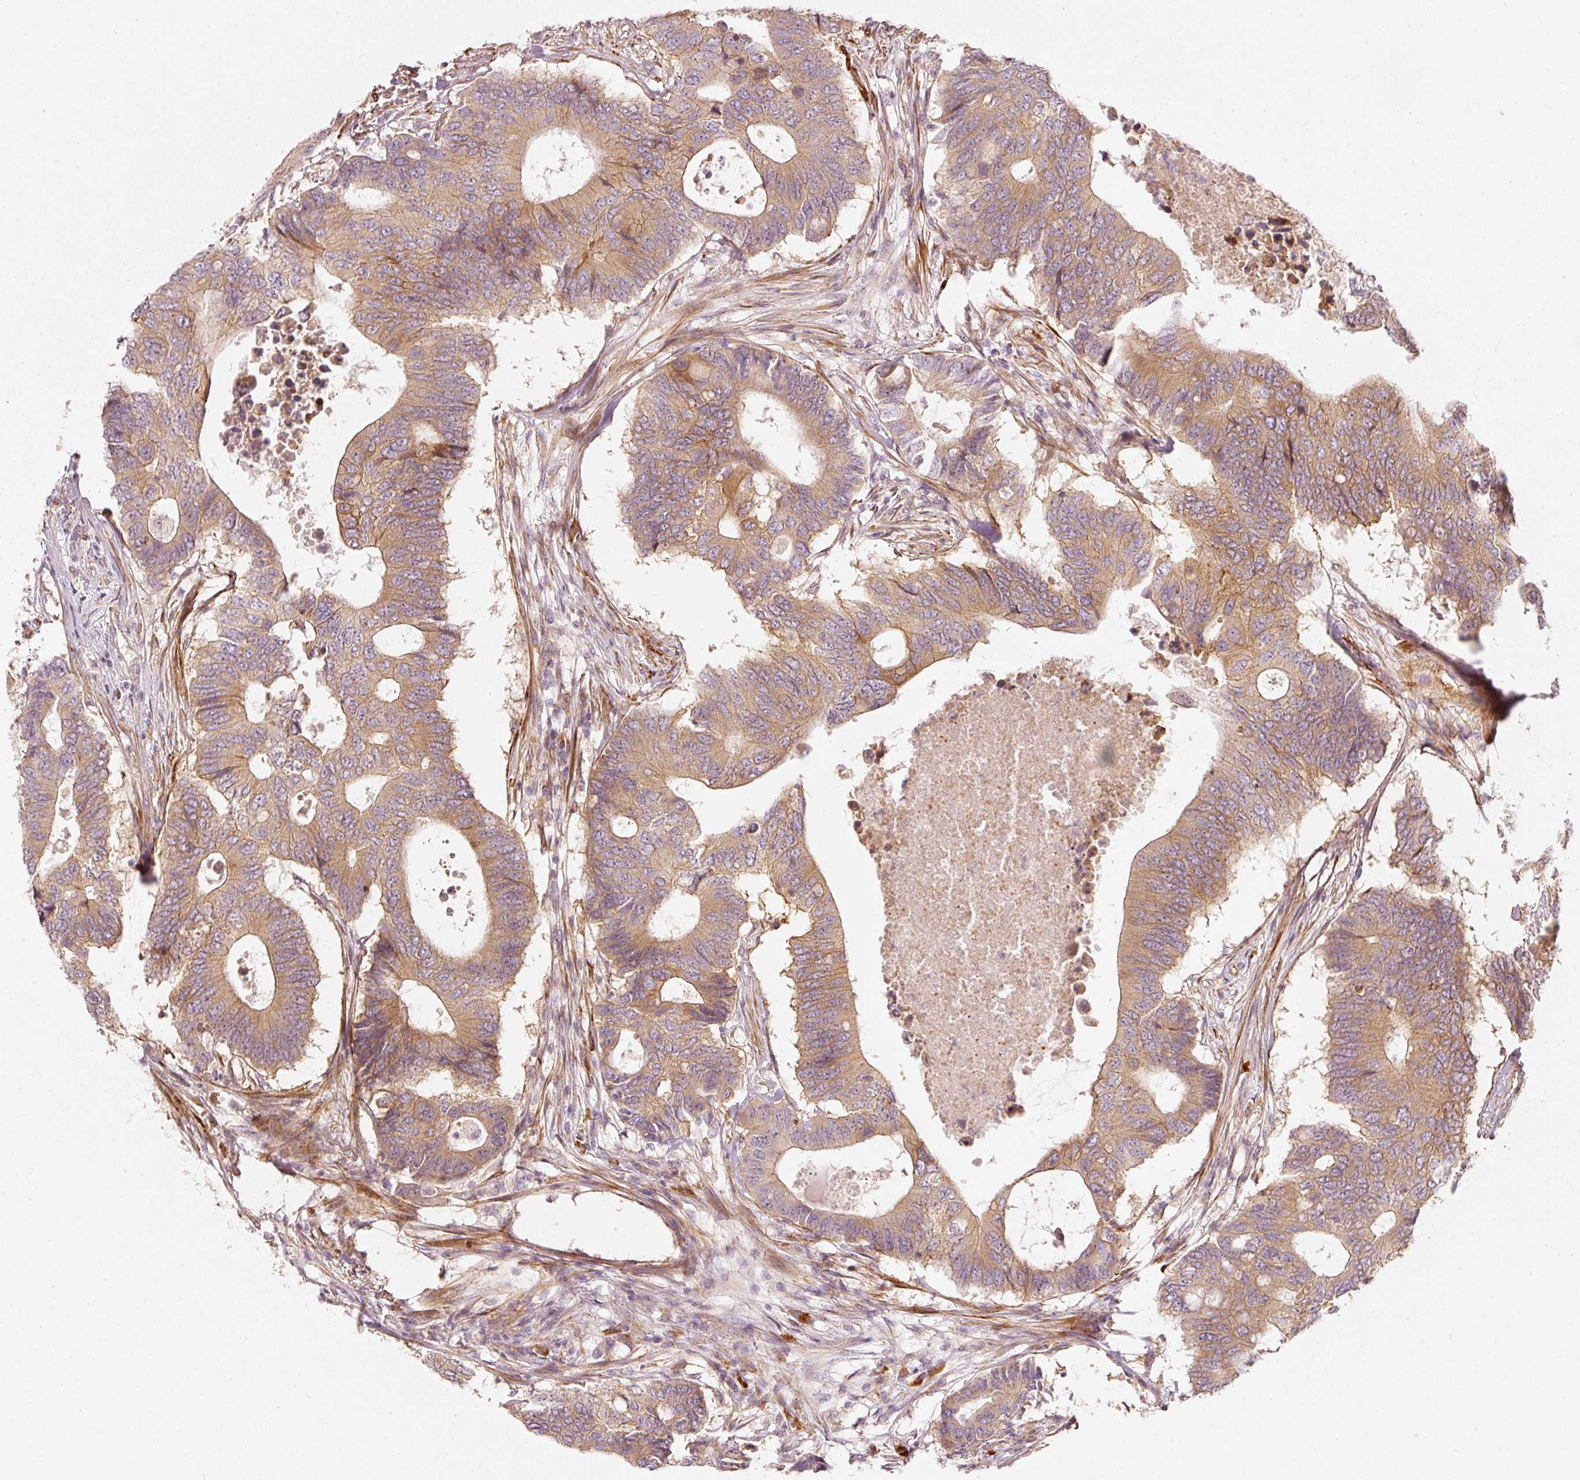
{"staining": {"intensity": "moderate", "quantity": ">75%", "location": "cytoplasmic/membranous"}, "tissue": "colorectal cancer", "cell_type": "Tumor cells", "image_type": "cancer", "snomed": [{"axis": "morphology", "description": "Adenocarcinoma, NOS"}, {"axis": "topography", "description": "Colon"}], "caption": "IHC histopathology image of colorectal adenocarcinoma stained for a protein (brown), which displays medium levels of moderate cytoplasmic/membranous staining in approximately >75% of tumor cells.", "gene": "KCNQ1", "patient": {"sex": "male", "age": 71}}